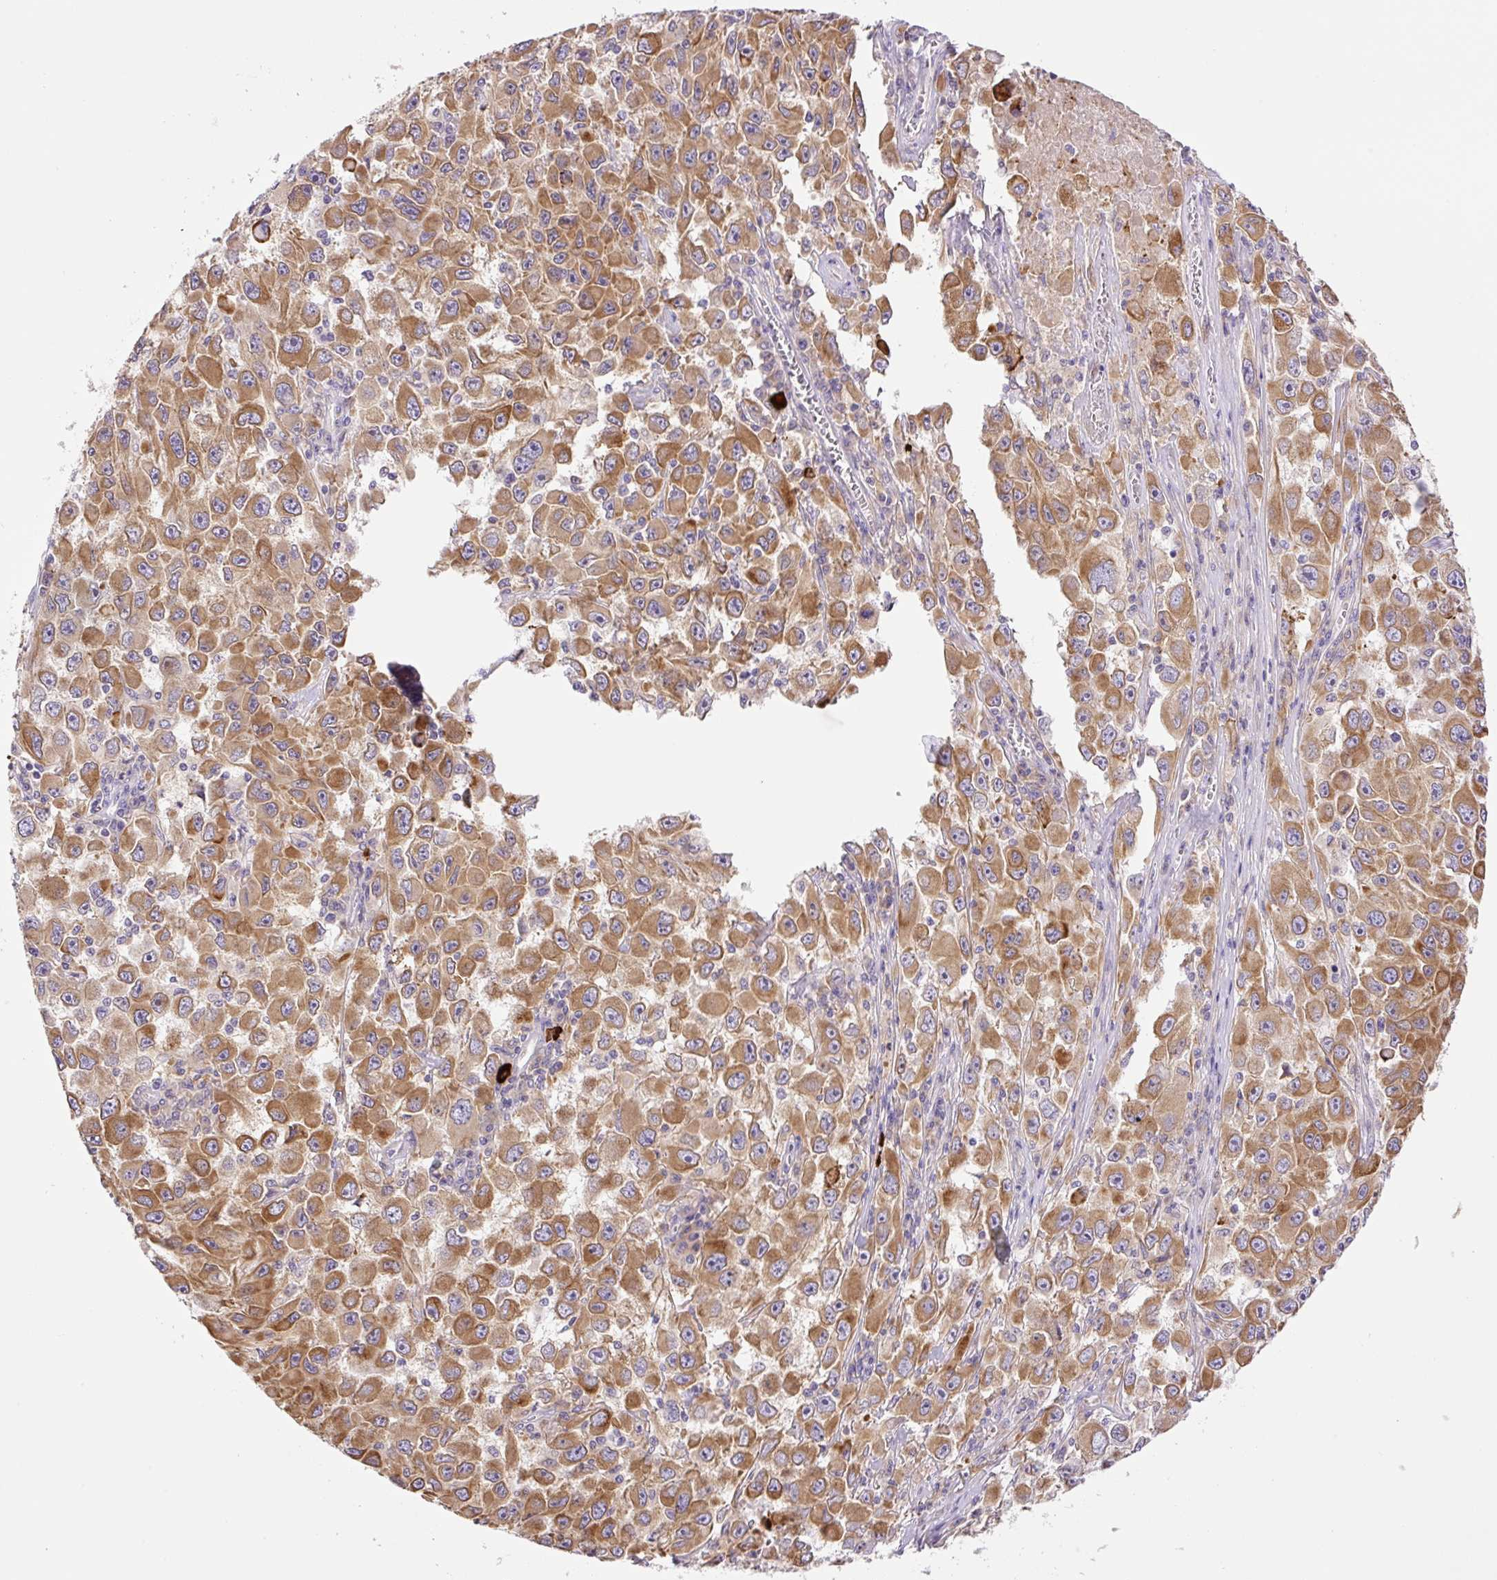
{"staining": {"intensity": "moderate", "quantity": ">75%", "location": "cytoplasmic/membranous"}, "tissue": "melanoma", "cell_type": "Tumor cells", "image_type": "cancer", "snomed": [{"axis": "morphology", "description": "Malignant melanoma, Metastatic site"}, {"axis": "topography", "description": "Lymph node"}], "caption": "Immunohistochemistry (IHC) of human malignant melanoma (metastatic site) displays medium levels of moderate cytoplasmic/membranous positivity in approximately >75% of tumor cells.", "gene": "POFUT1", "patient": {"sex": "female", "age": 67}}